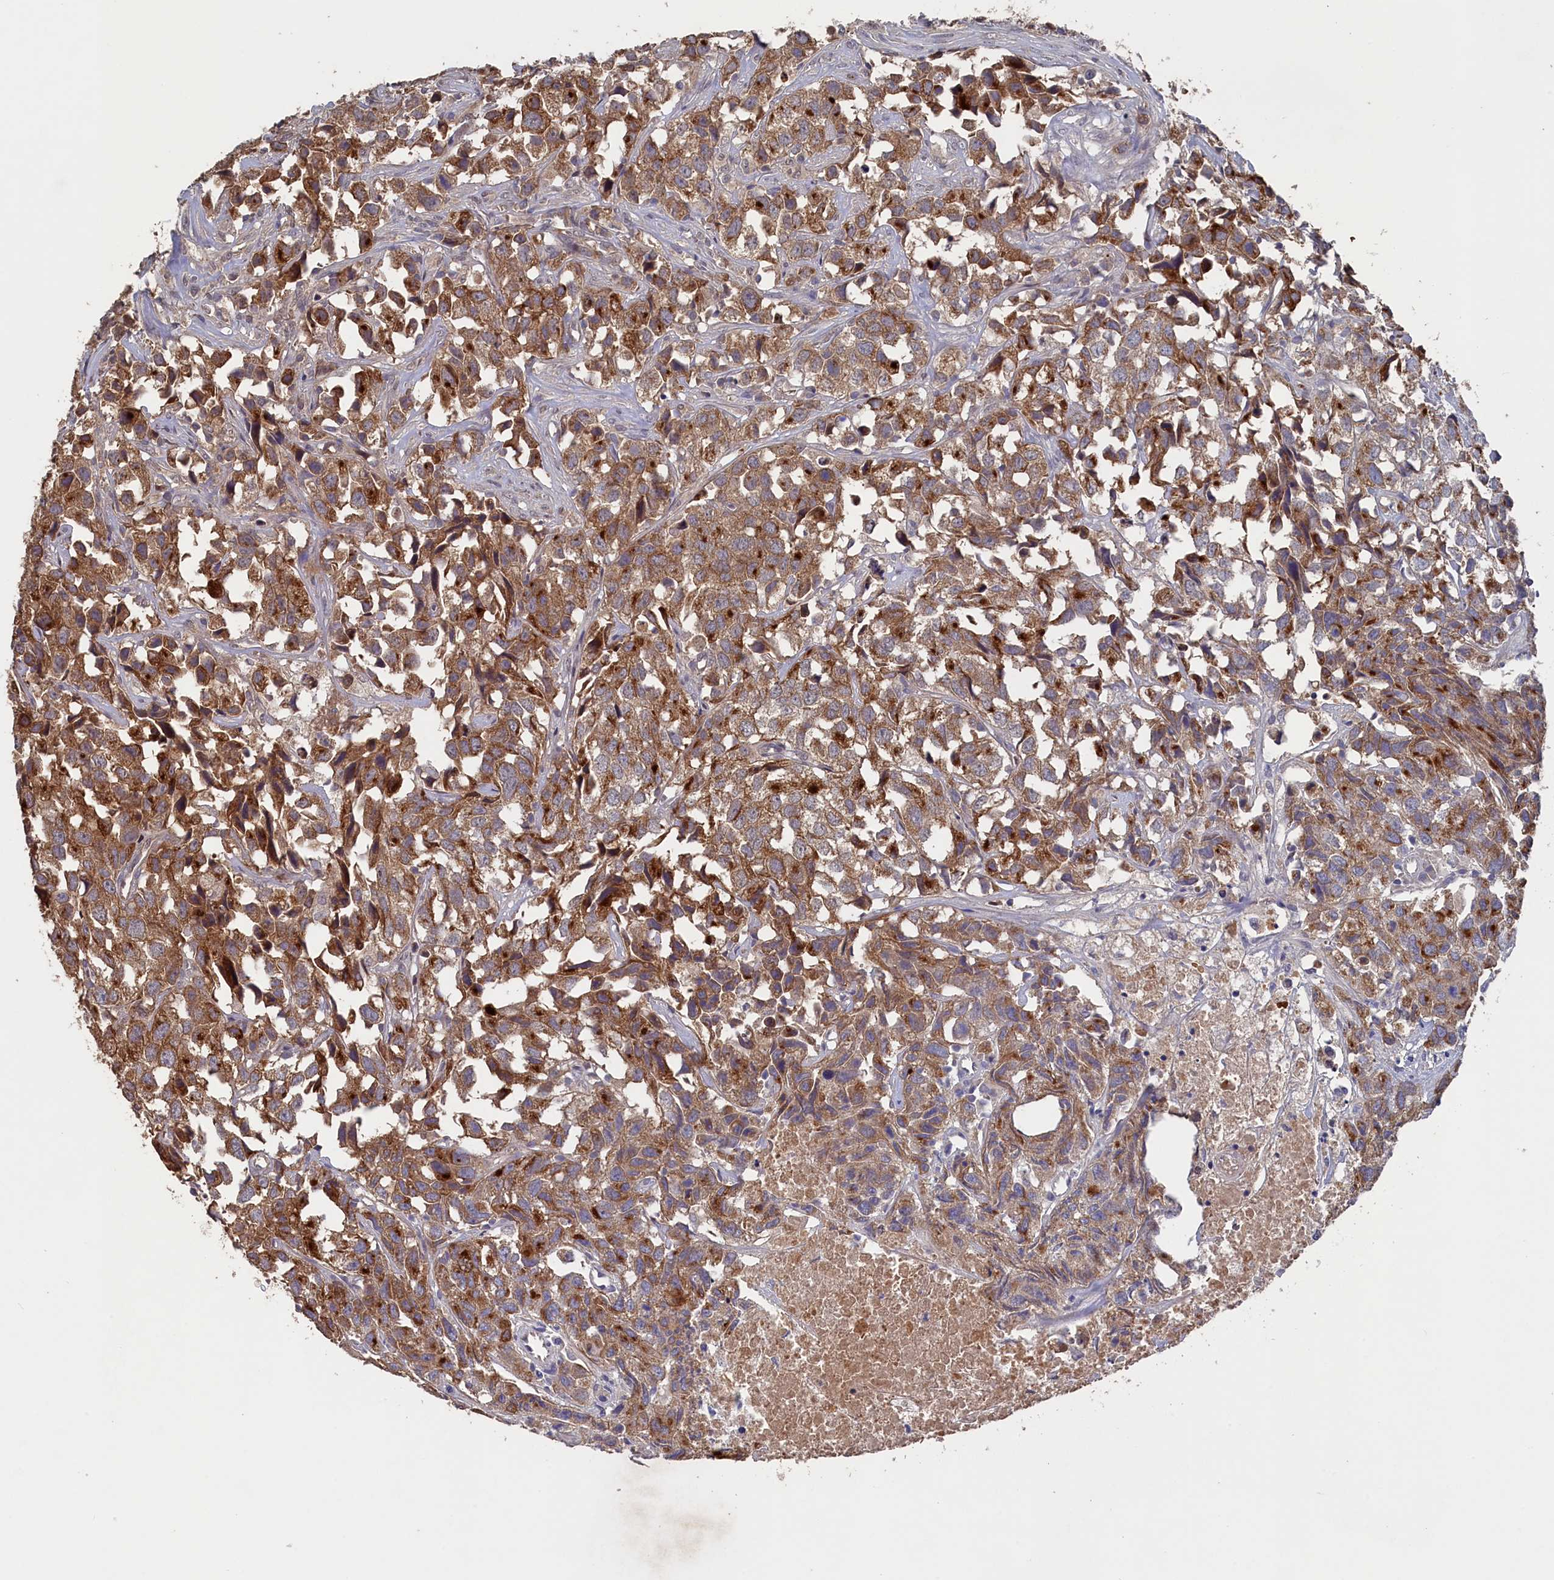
{"staining": {"intensity": "strong", "quantity": ">75%", "location": "cytoplasmic/membranous"}, "tissue": "urothelial cancer", "cell_type": "Tumor cells", "image_type": "cancer", "snomed": [{"axis": "morphology", "description": "Urothelial carcinoma, High grade"}, {"axis": "topography", "description": "Urinary bladder"}], "caption": "Strong cytoplasmic/membranous protein staining is present in about >75% of tumor cells in high-grade urothelial carcinoma.", "gene": "TMC5", "patient": {"sex": "female", "age": 75}}